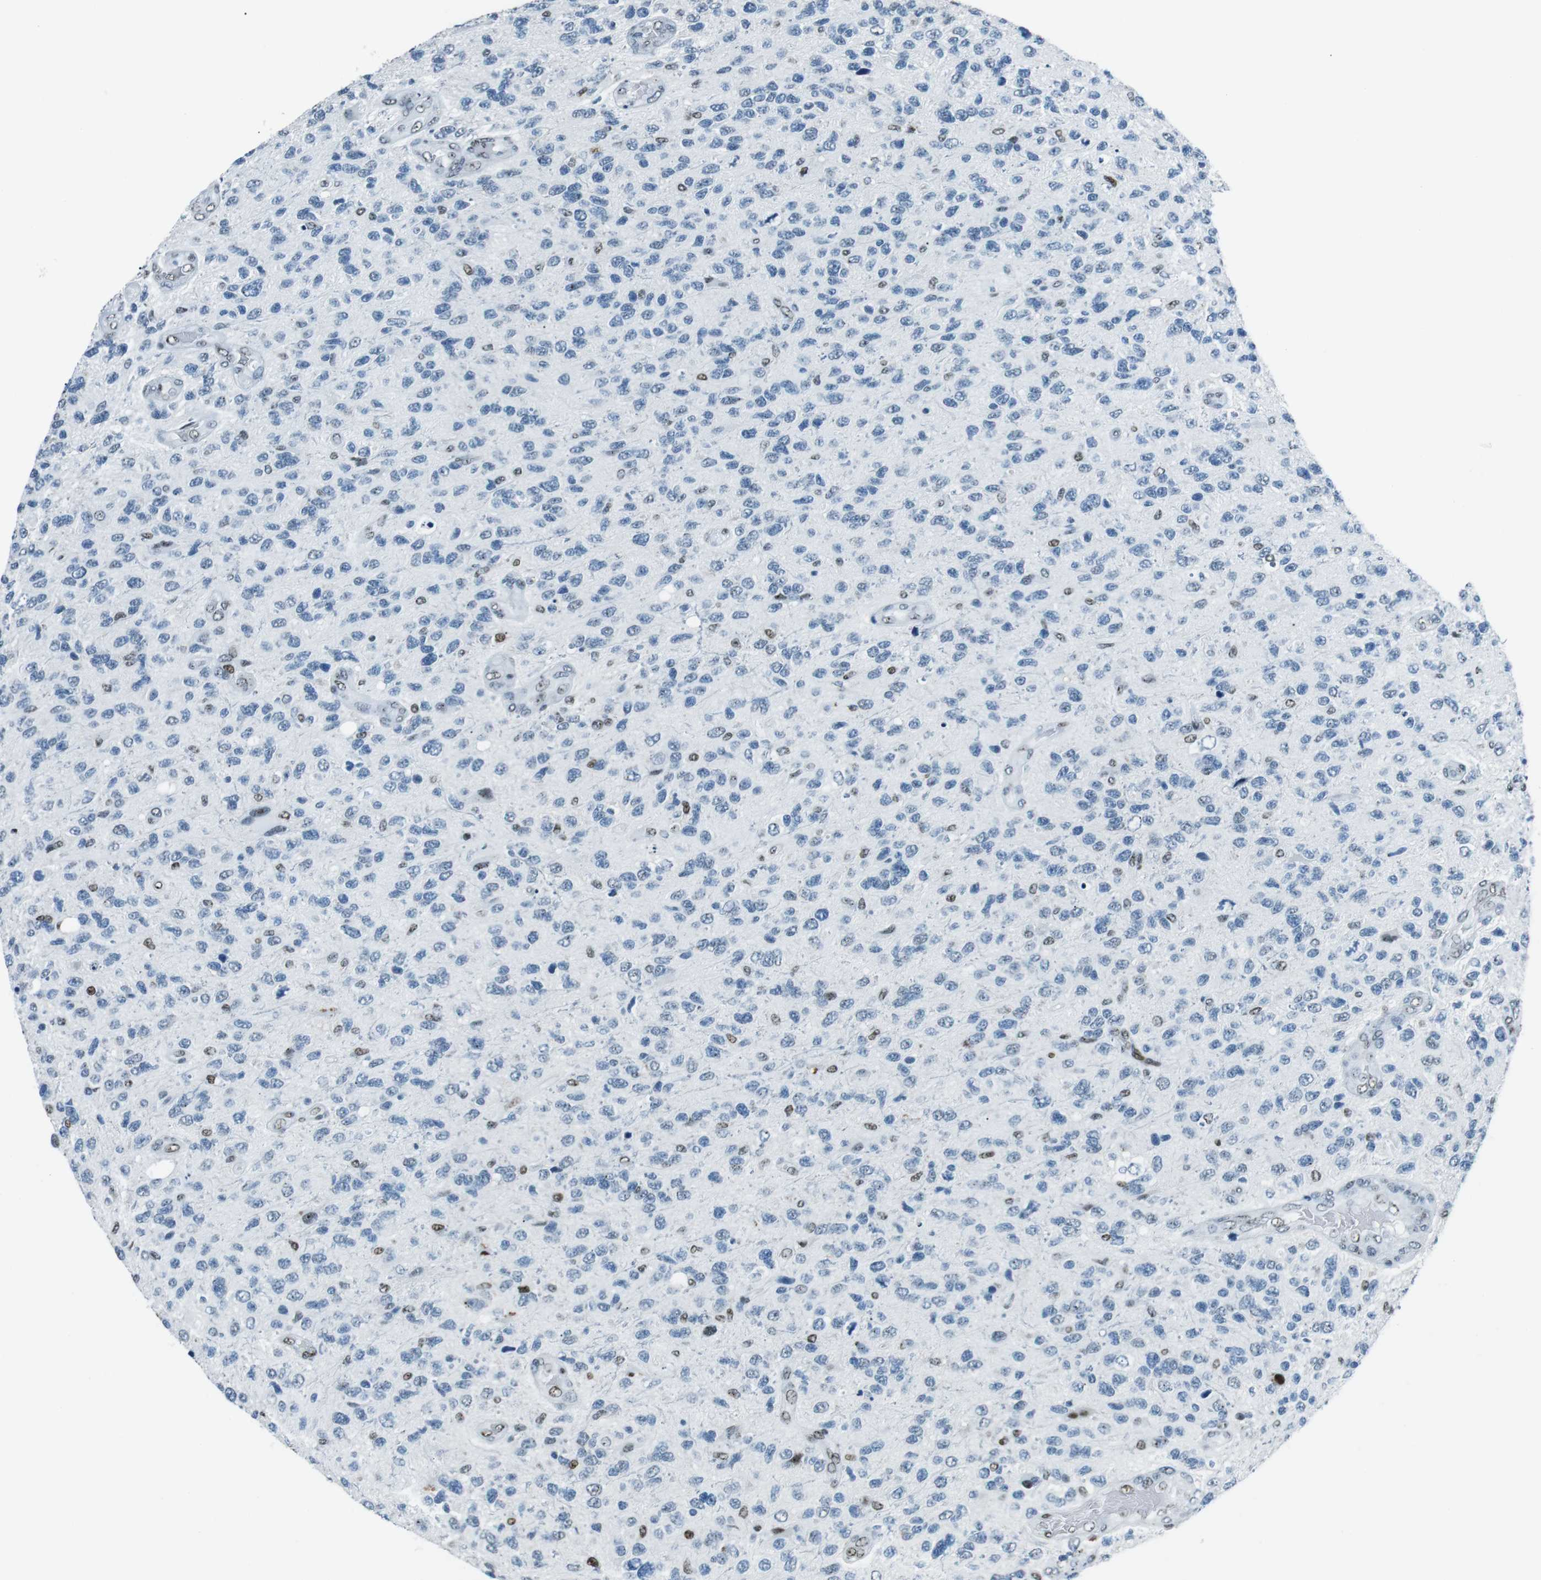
{"staining": {"intensity": "moderate", "quantity": "<25%", "location": "nuclear"}, "tissue": "glioma", "cell_type": "Tumor cells", "image_type": "cancer", "snomed": [{"axis": "morphology", "description": "Glioma, malignant, High grade"}, {"axis": "topography", "description": "Brain"}], "caption": "High-power microscopy captured an IHC micrograph of high-grade glioma (malignant), revealing moderate nuclear expression in approximately <25% of tumor cells.", "gene": "PML", "patient": {"sex": "female", "age": 58}}